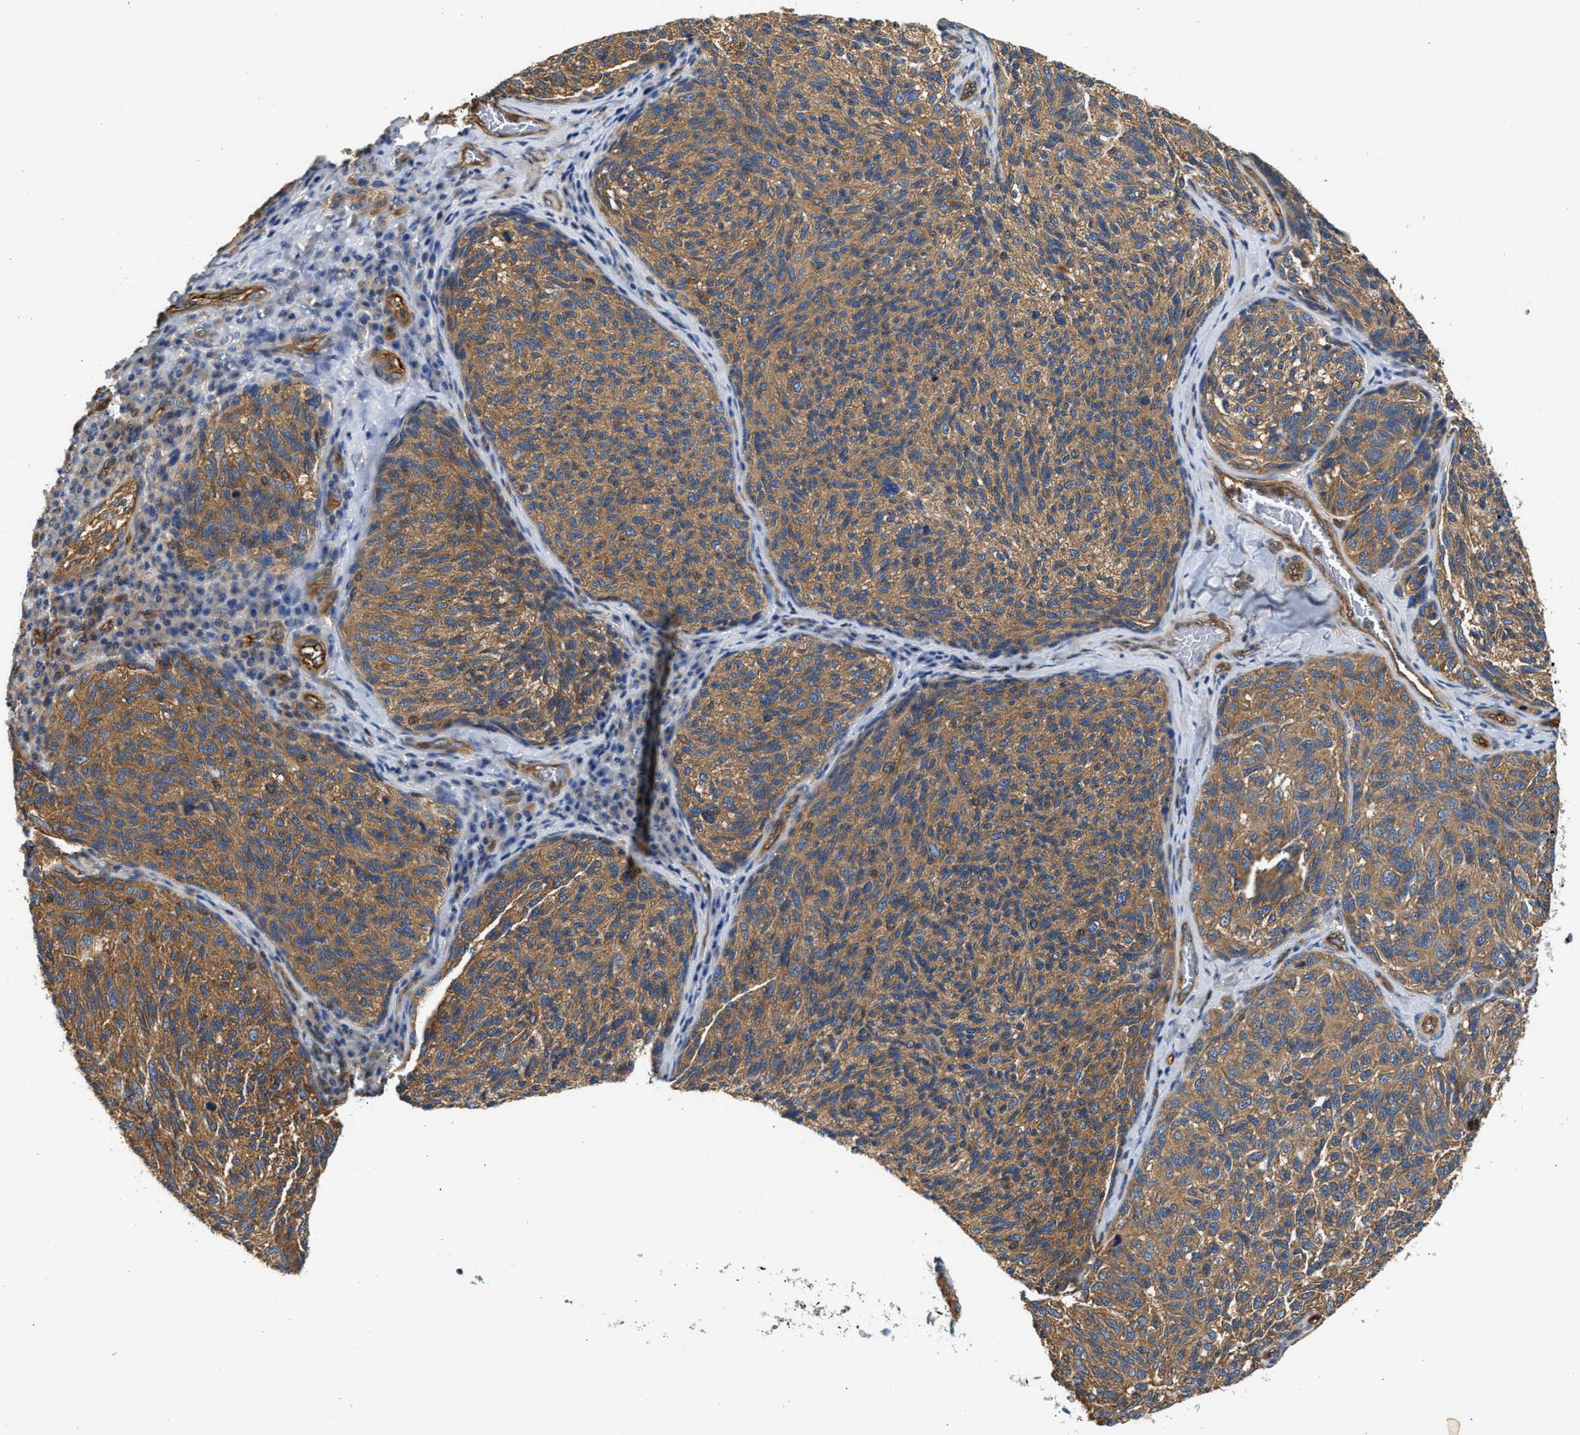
{"staining": {"intensity": "moderate", "quantity": ">75%", "location": "cytoplasmic/membranous"}, "tissue": "melanoma", "cell_type": "Tumor cells", "image_type": "cancer", "snomed": [{"axis": "morphology", "description": "Malignant melanoma, NOS"}, {"axis": "topography", "description": "Skin"}], "caption": "Brown immunohistochemical staining in human malignant melanoma exhibits moderate cytoplasmic/membranous positivity in approximately >75% of tumor cells. (DAB IHC with brightfield microscopy, high magnification).", "gene": "SAMD9L", "patient": {"sex": "female", "age": 73}}